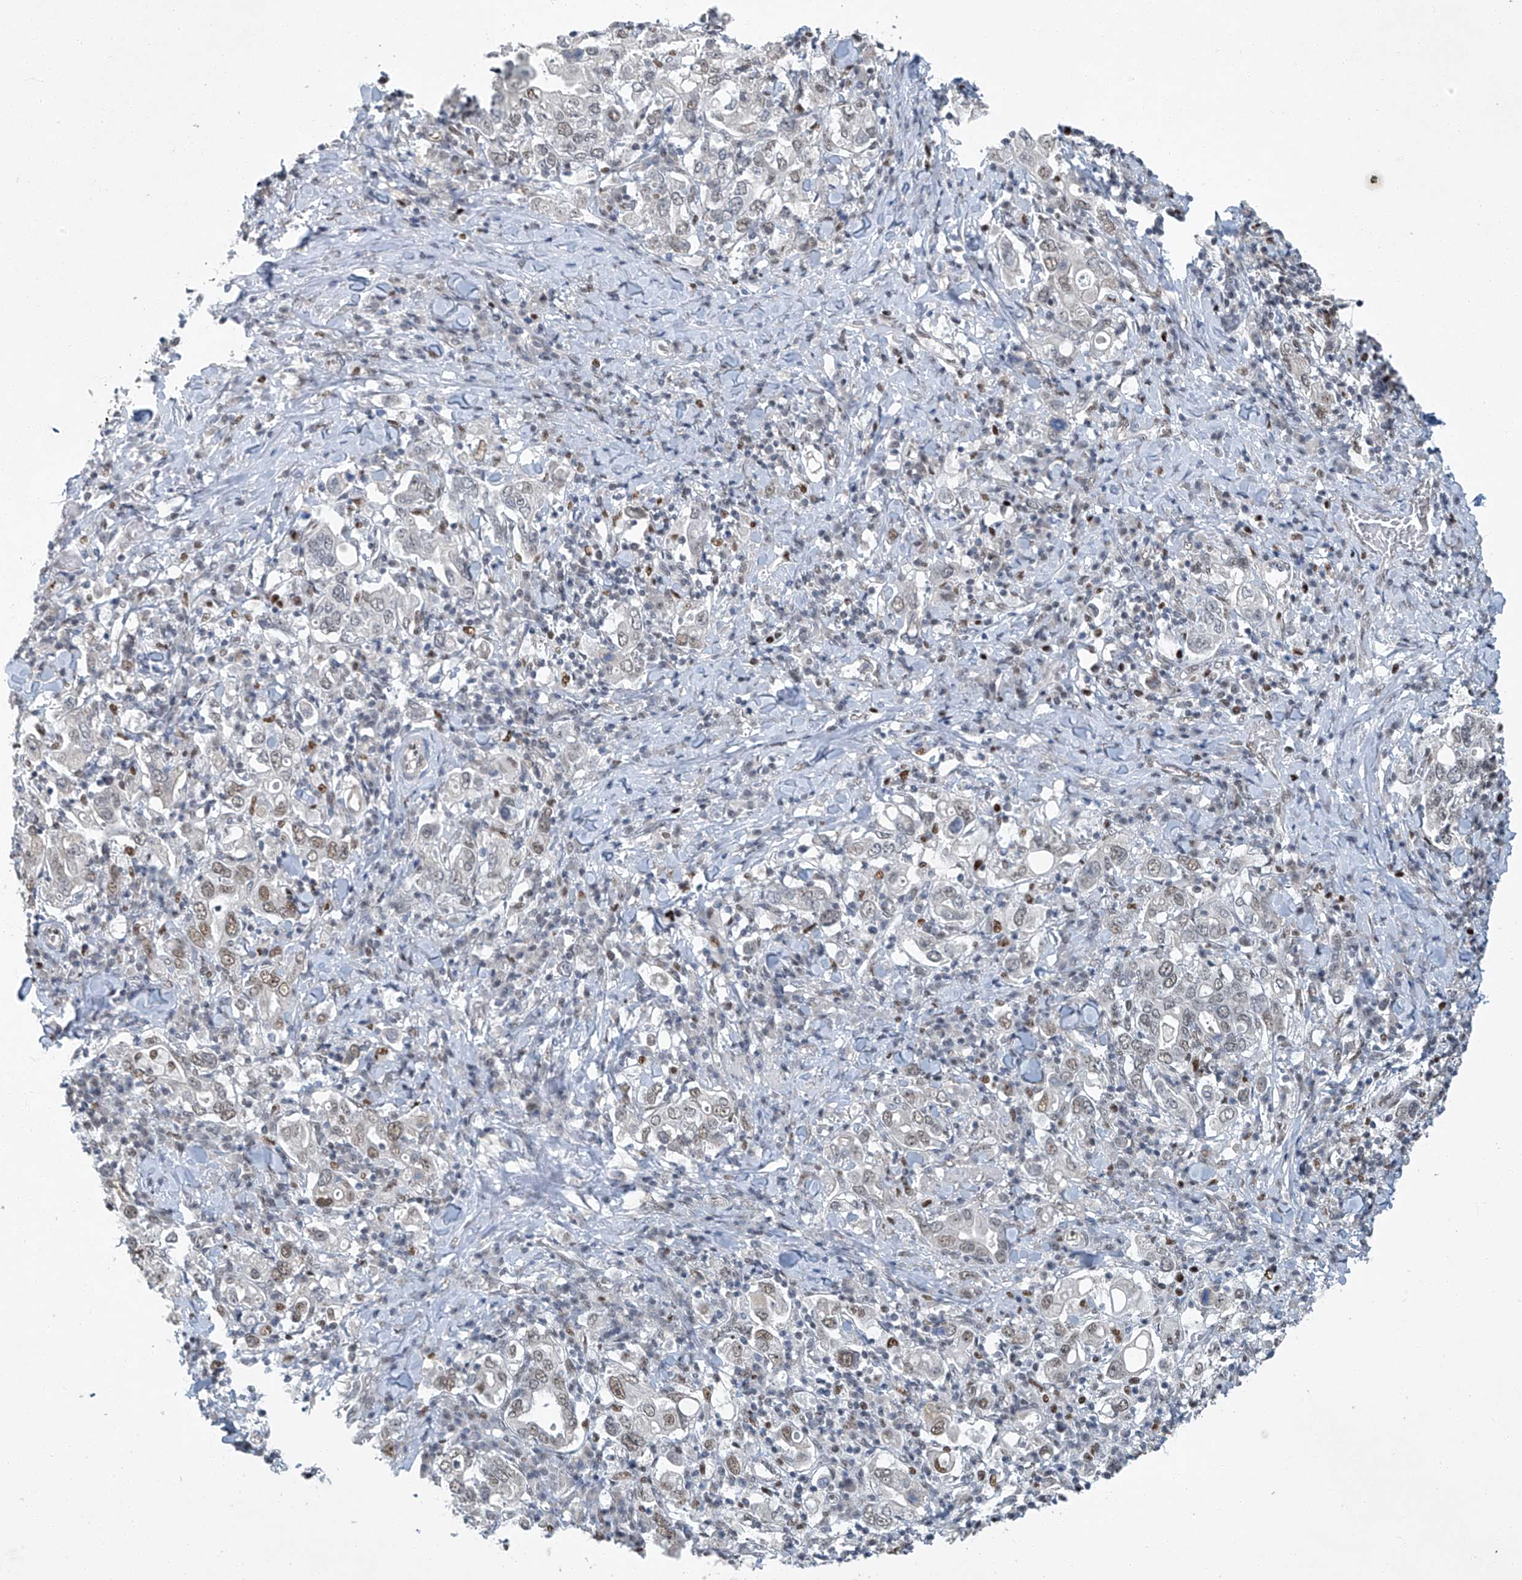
{"staining": {"intensity": "moderate", "quantity": "25%-75%", "location": "nuclear"}, "tissue": "stomach cancer", "cell_type": "Tumor cells", "image_type": "cancer", "snomed": [{"axis": "morphology", "description": "Adenocarcinoma, NOS"}, {"axis": "topography", "description": "Stomach, upper"}], "caption": "Immunohistochemical staining of stomach cancer (adenocarcinoma) reveals moderate nuclear protein expression in approximately 25%-75% of tumor cells.", "gene": "TAF8", "patient": {"sex": "male", "age": 62}}